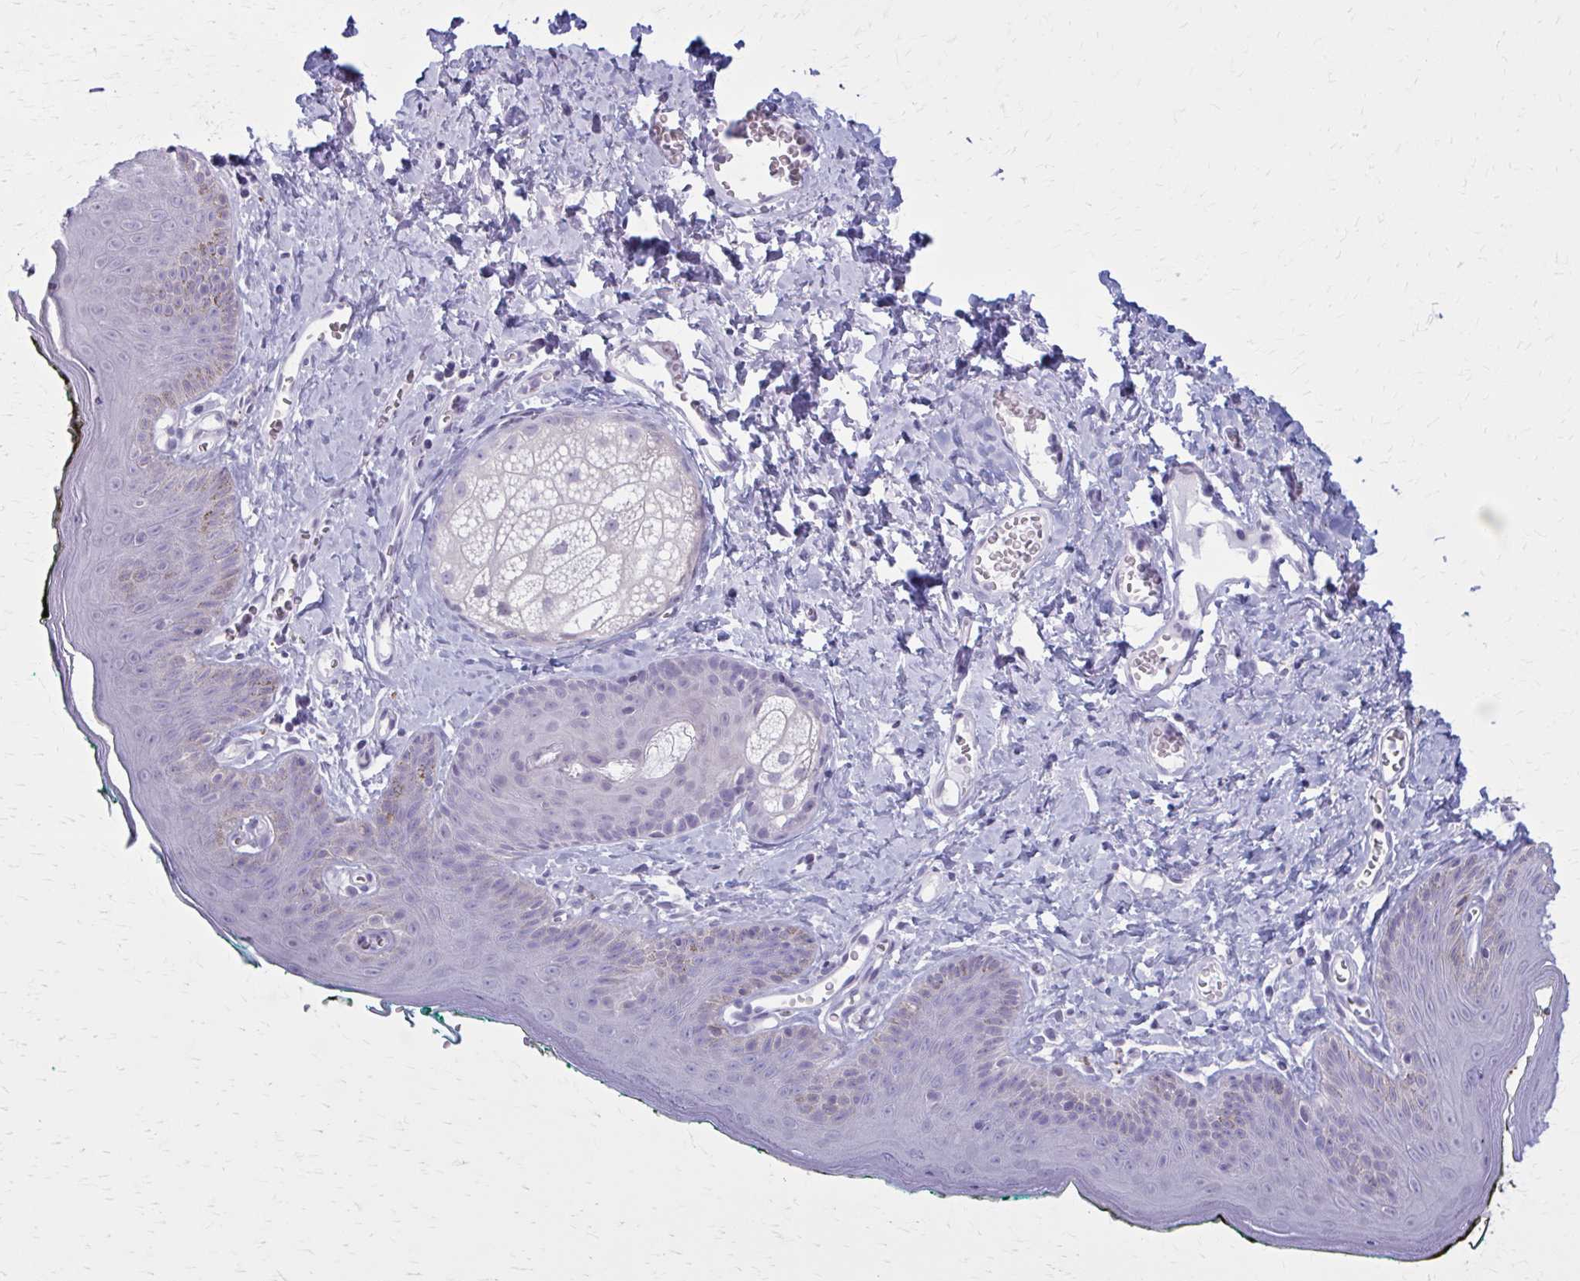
{"staining": {"intensity": "negative", "quantity": "none", "location": "none"}, "tissue": "skin", "cell_type": "Epidermal cells", "image_type": "normal", "snomed": [{"axis": "morphology", "description": "Normal tissue, NOS"}, {"axis": "topography", "description": "Vulva"}, {"axis": "topography", "description": "Peripheral nerve tissue"}], "caption": "Histopathology image shows no significant protein positivity in epidermal cells of normal skin.", "gene": "CD38", "patient": {"sex": "female", "age": 66}}